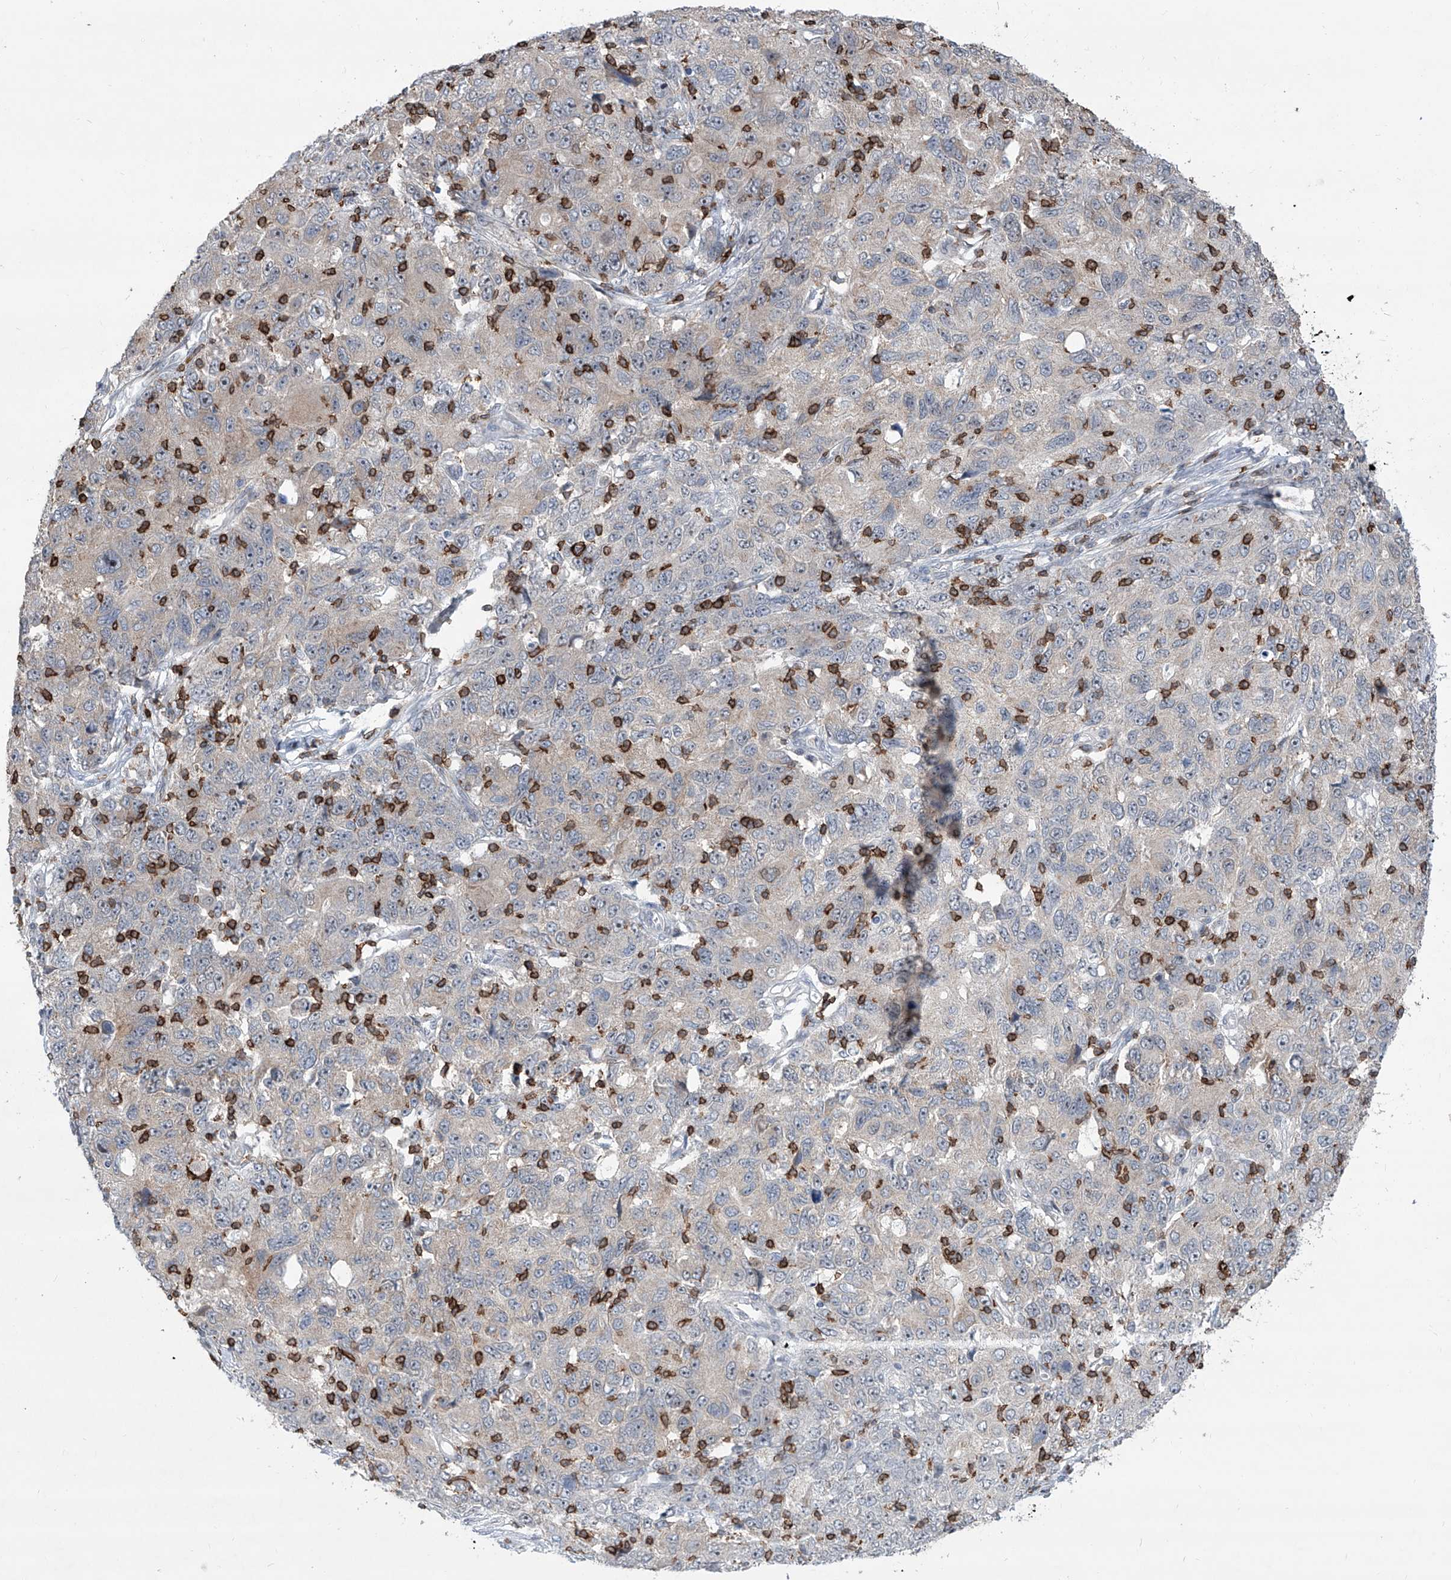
{"staining": {"intensity": "negative", "quantity": "none", "location": "none"}, "tissue": "ovarian cancer", "cell_type": "Tumor cells", "image_type": "cancer", "snomed": [{"axis": "morphology", "description": "Carcinoma, endometroid"}, {"axis": "topography", "description": "Ovary"}], "caption": "Tumor cells are negative for protein expression in human ovarian endometroid carcinoma. (IHC, brightfield microscopy, high magnification).", "gene": "ZBTB48", "patient": {"sex": "female", "age": 42}}